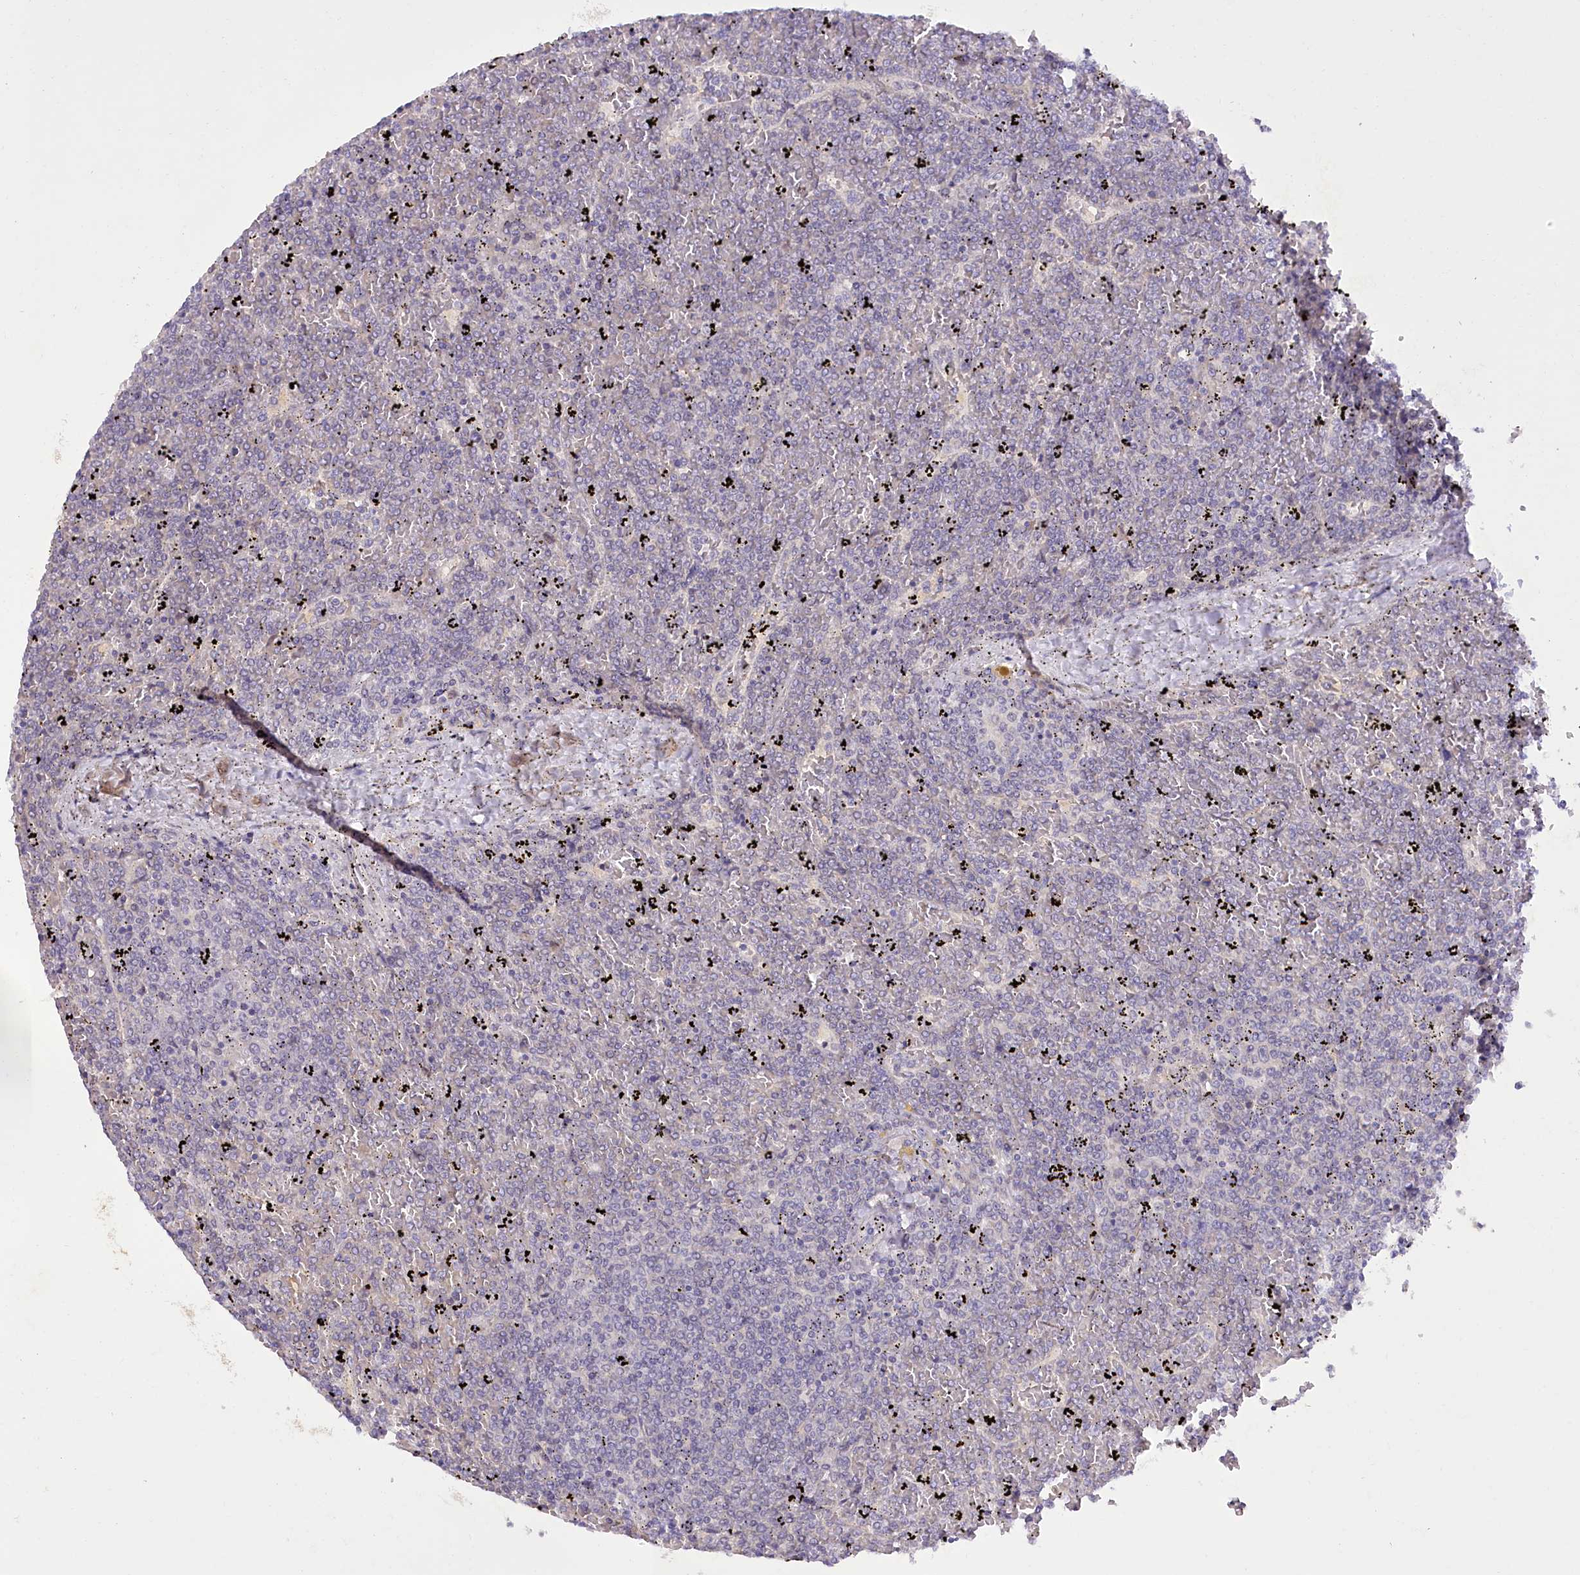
{"staining": {"intensity": "negative", "quantity": "none", "location": "none"}, "tissue": "lymphoma", "cell_type": "Tumor cells", "image_type": "cancer", "snomed": [{"axis": "morphology", "description": "Malignant lymphoma, non-Hodgkin's type, Low grade"}, {"axis": "topography", "description": "Spleen"}], "caption": "Protein analysis of lymphoma demonstrates no significant expression in tumor cells.", "gene": "DCUN1D1", "patient": {"sex": "female", "age": 19}}